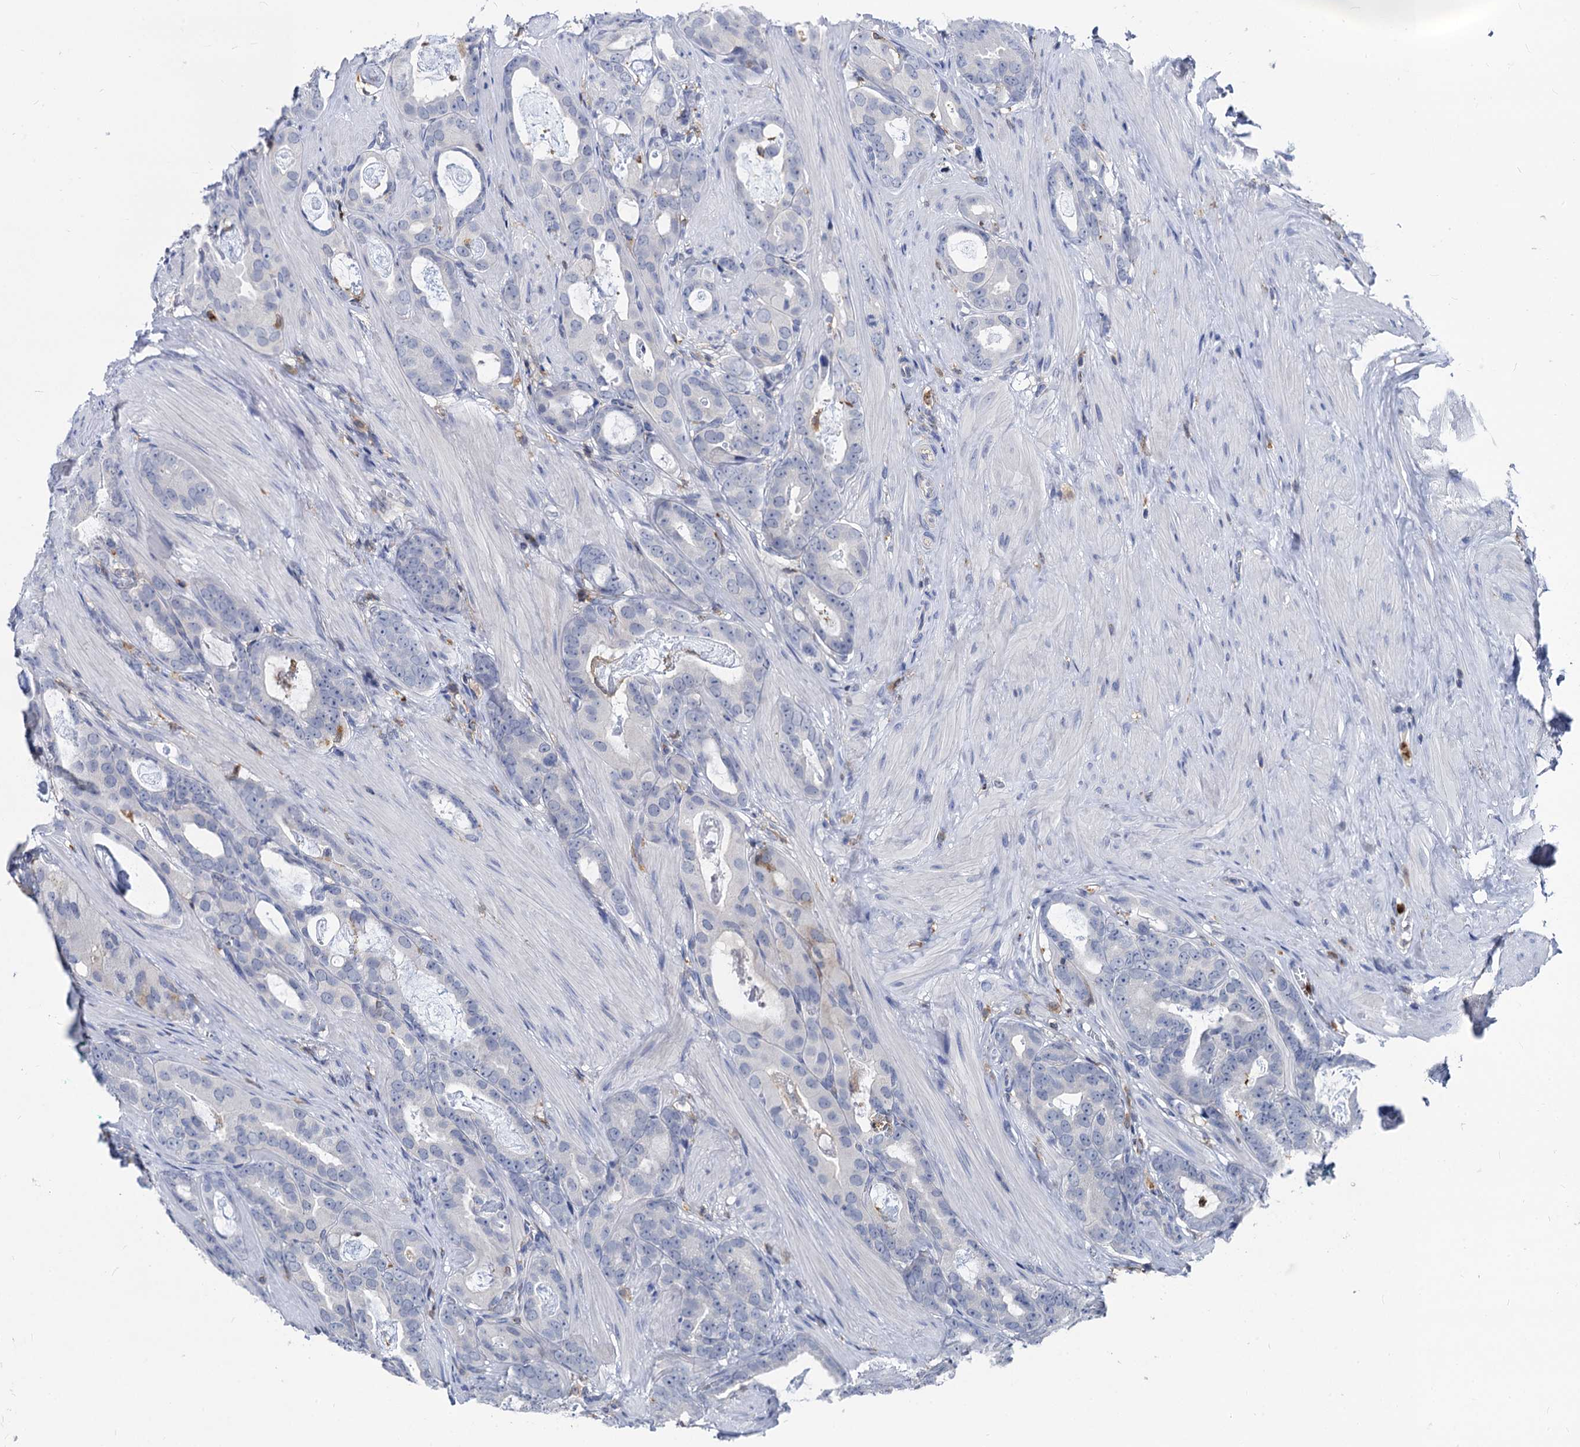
{"staining": {"intensity": "negative", "quantity": "none", "location": "none"}, "tissue": "prostate cancer", "cell_type": "Tumor cells", "image_type": "cancer", "snomed": [{"axis": "morphology", "description": "Adenocarcinoma, Low grade"}, {"axis": "topography", "description": "Prostate"}], "caption": "Tumor cells are negative for brown protein staining in prostate cancer (low-grade adenocarcinoma). (IHC, brightfield microscopy, high magnification).", "gene": "RHOG", "patient": {"sex": "male", "age": 71}}